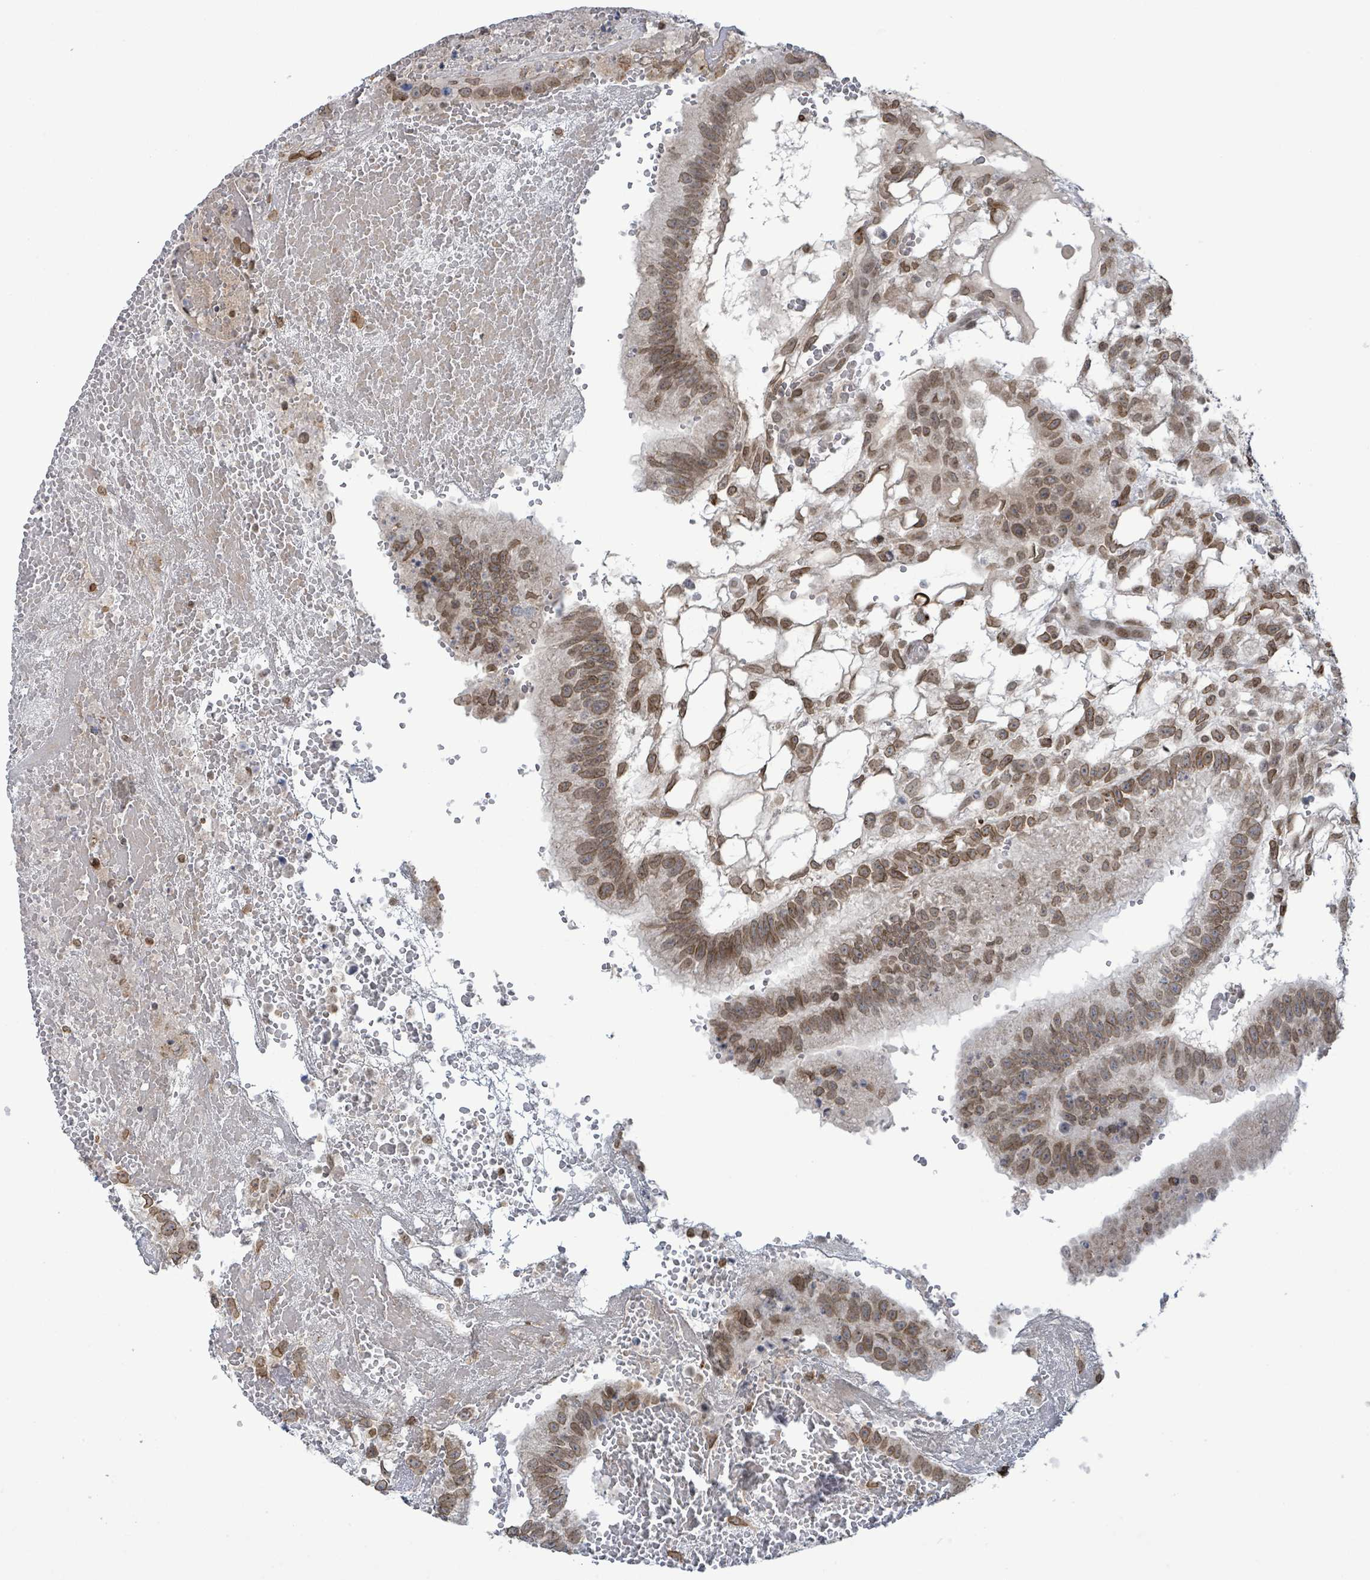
{"staining": {"intensity": "moderate", "quantity": ">75%", "location": "nuclear"}, "tissue": "testis cancer", "cell_type": "Tumor cells", "image_type": "cancer", "snomed": [{"axis": "morphology", "description": "Normal tissue, NOS"}, {"axis": "morphology", "description": "Carcinoma, Embryonal, NOS"}, {"axis": "topography", "description": "Testis"}], "caption": "A brown stain highlights moderate nuclear positivity of a protein in testis embryonal carcinoma tumor cells.", "gene": "SBF2", "patient": {"sex": "male", "age": 32}}